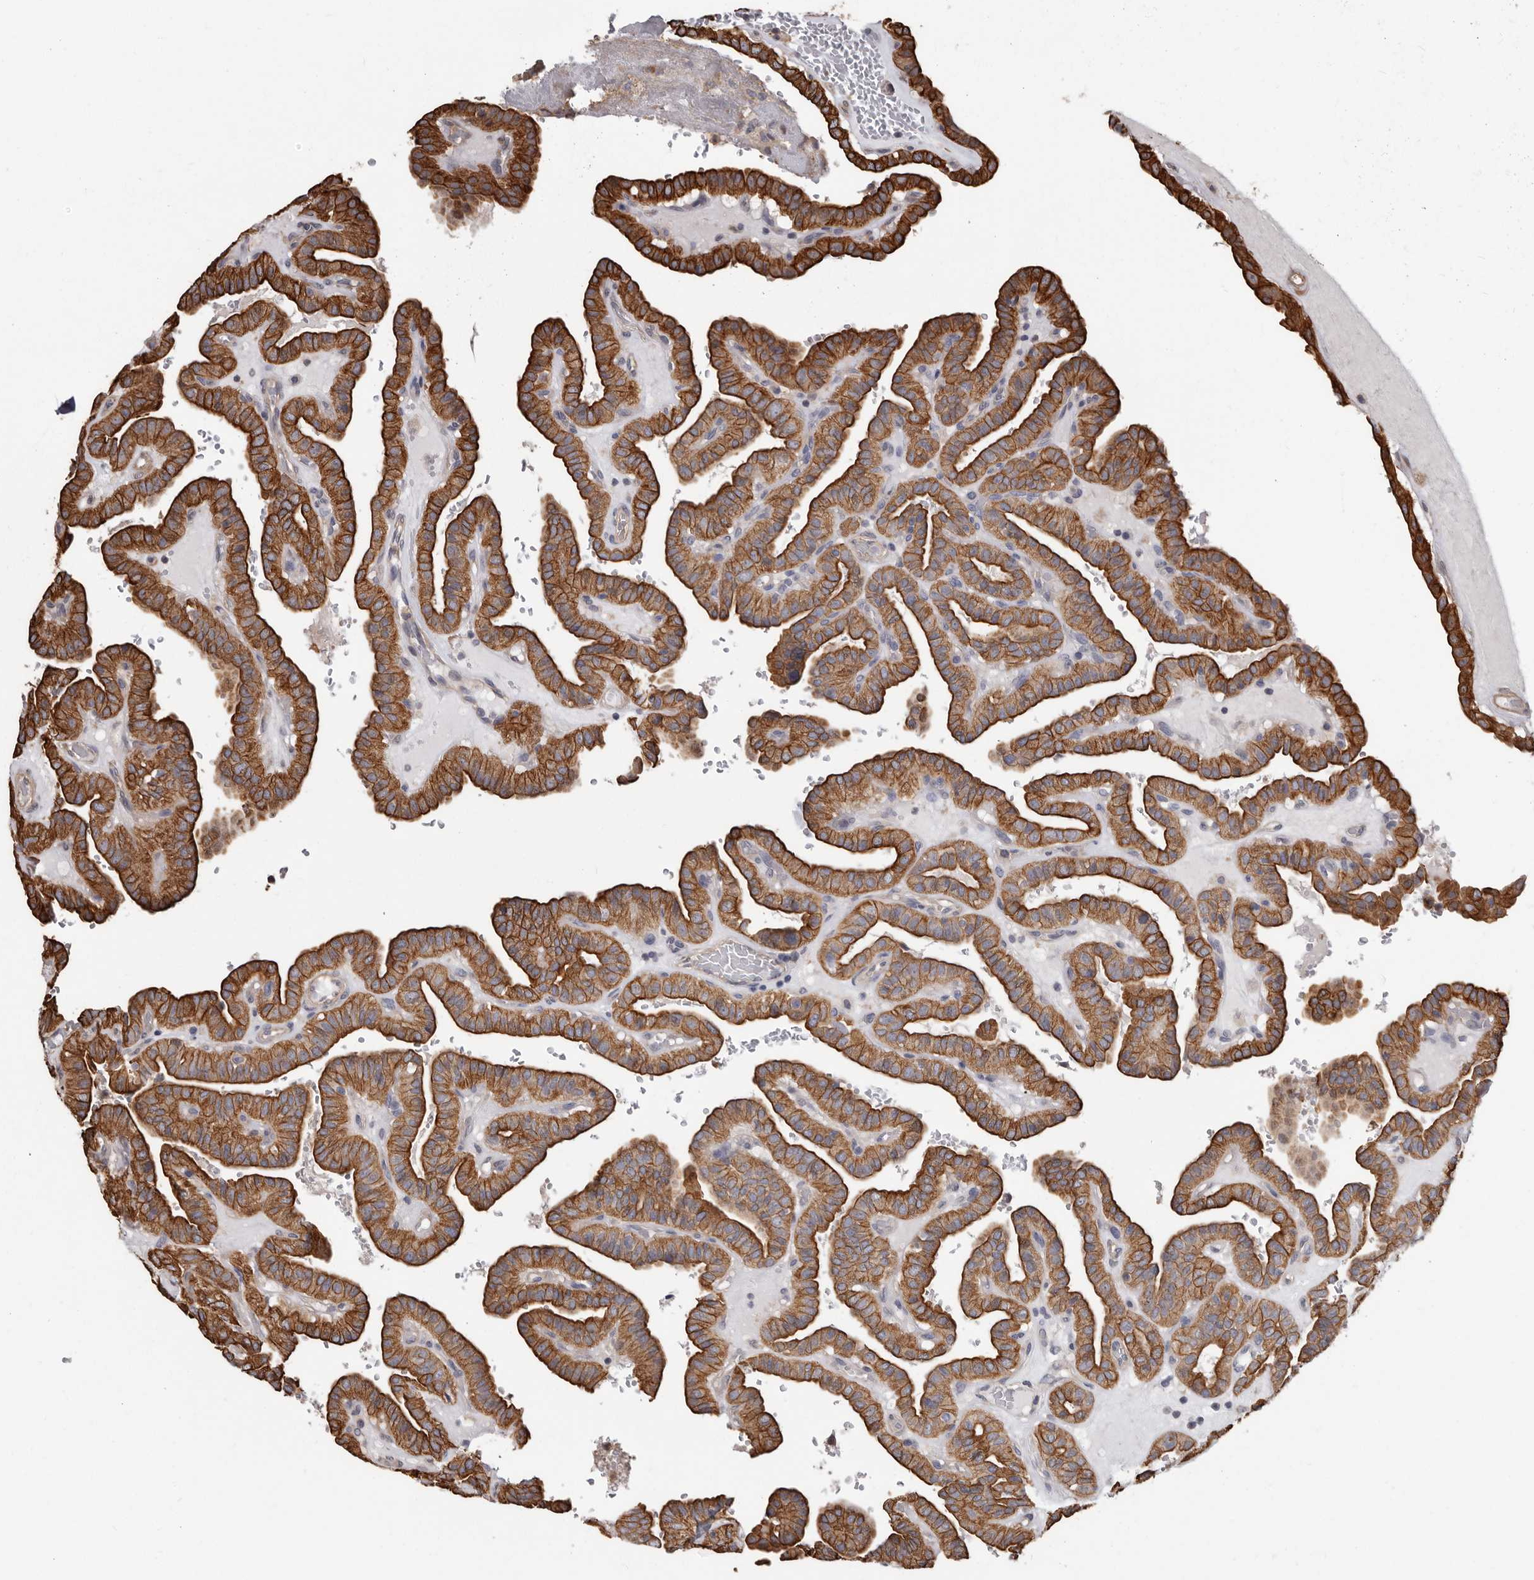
{"staining": {"intensity": "strong", "quantity": ">75%", "location": "cytoplasmic/membranous"}, "tissue": "thyroid cancer", "cell_type": "Tumor cells", "image_type": "cancer", "snomed": [{"axis": "morphology", "description": "Papillary adenocarcinoma, NOS"}, {"axis": "topography", "description": "Thyroid gland"}], "caption": "An image of thyroid papillary adenocarcinoma stained for a protein demonstrates strong cytoplasmic/membranous brown staining in tumor cells. Using DAB (brown) and hematoxylin (blue) stains, captured at high magnification using brightfield microscopy.", "gene": "MRPL18", "patient": {"sex": "male", "age": 77}}